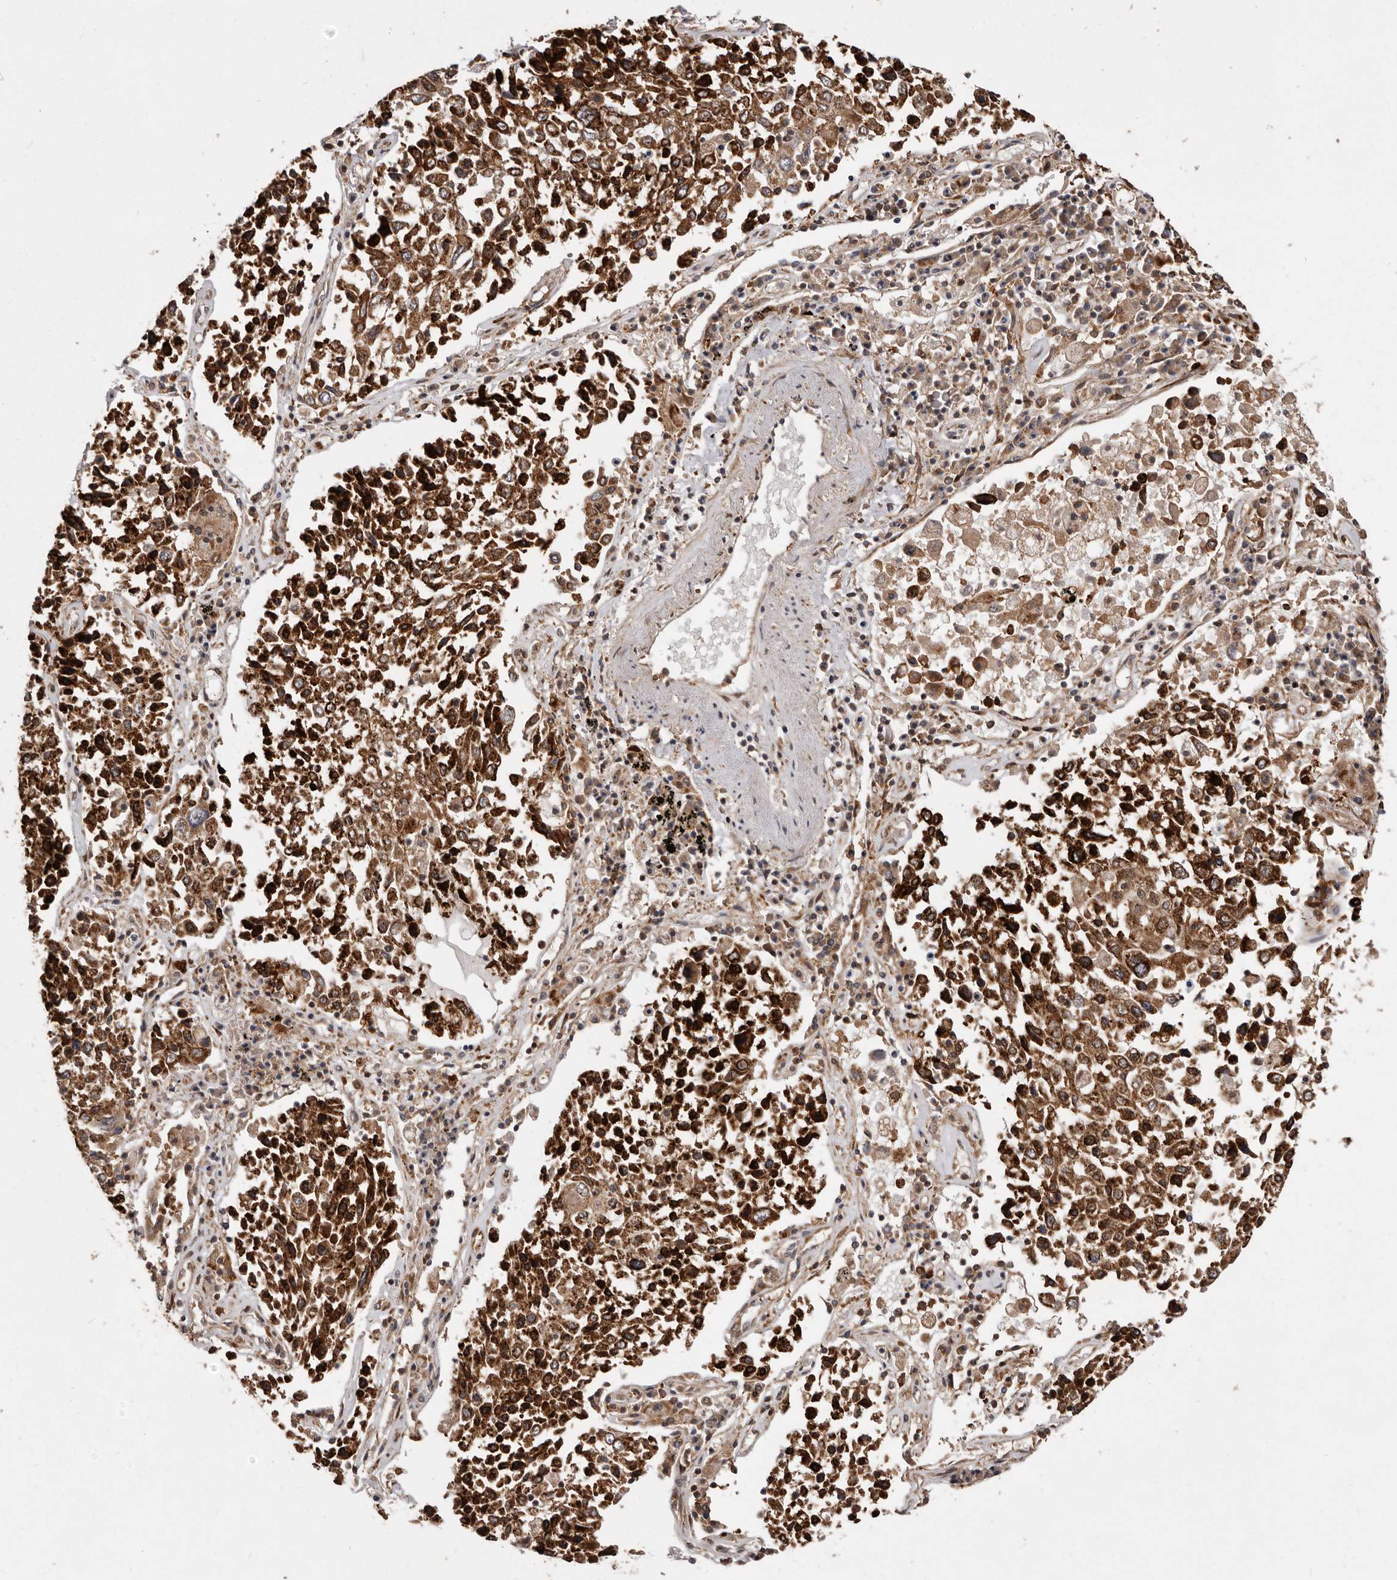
{"staining": {"intensity": "strong", "quantity": ">75%", "location": "cytoplasmic/membranous"}, "tissue": "lung cancer", "cell_type": "Tumor cells", "image_type": "cancer", "snomed": [{"axis": "morphology", "description": "Squamous cell carcinoma, NOS"}, {"axis": "topography", "description": "Lung"}], "caption": "Lung squamous cell carcinoma stained with a protein marker shows strong staining in tumor cells.", "gene": "FLAD1", "patient": {"sex": "male", "age": 65}}